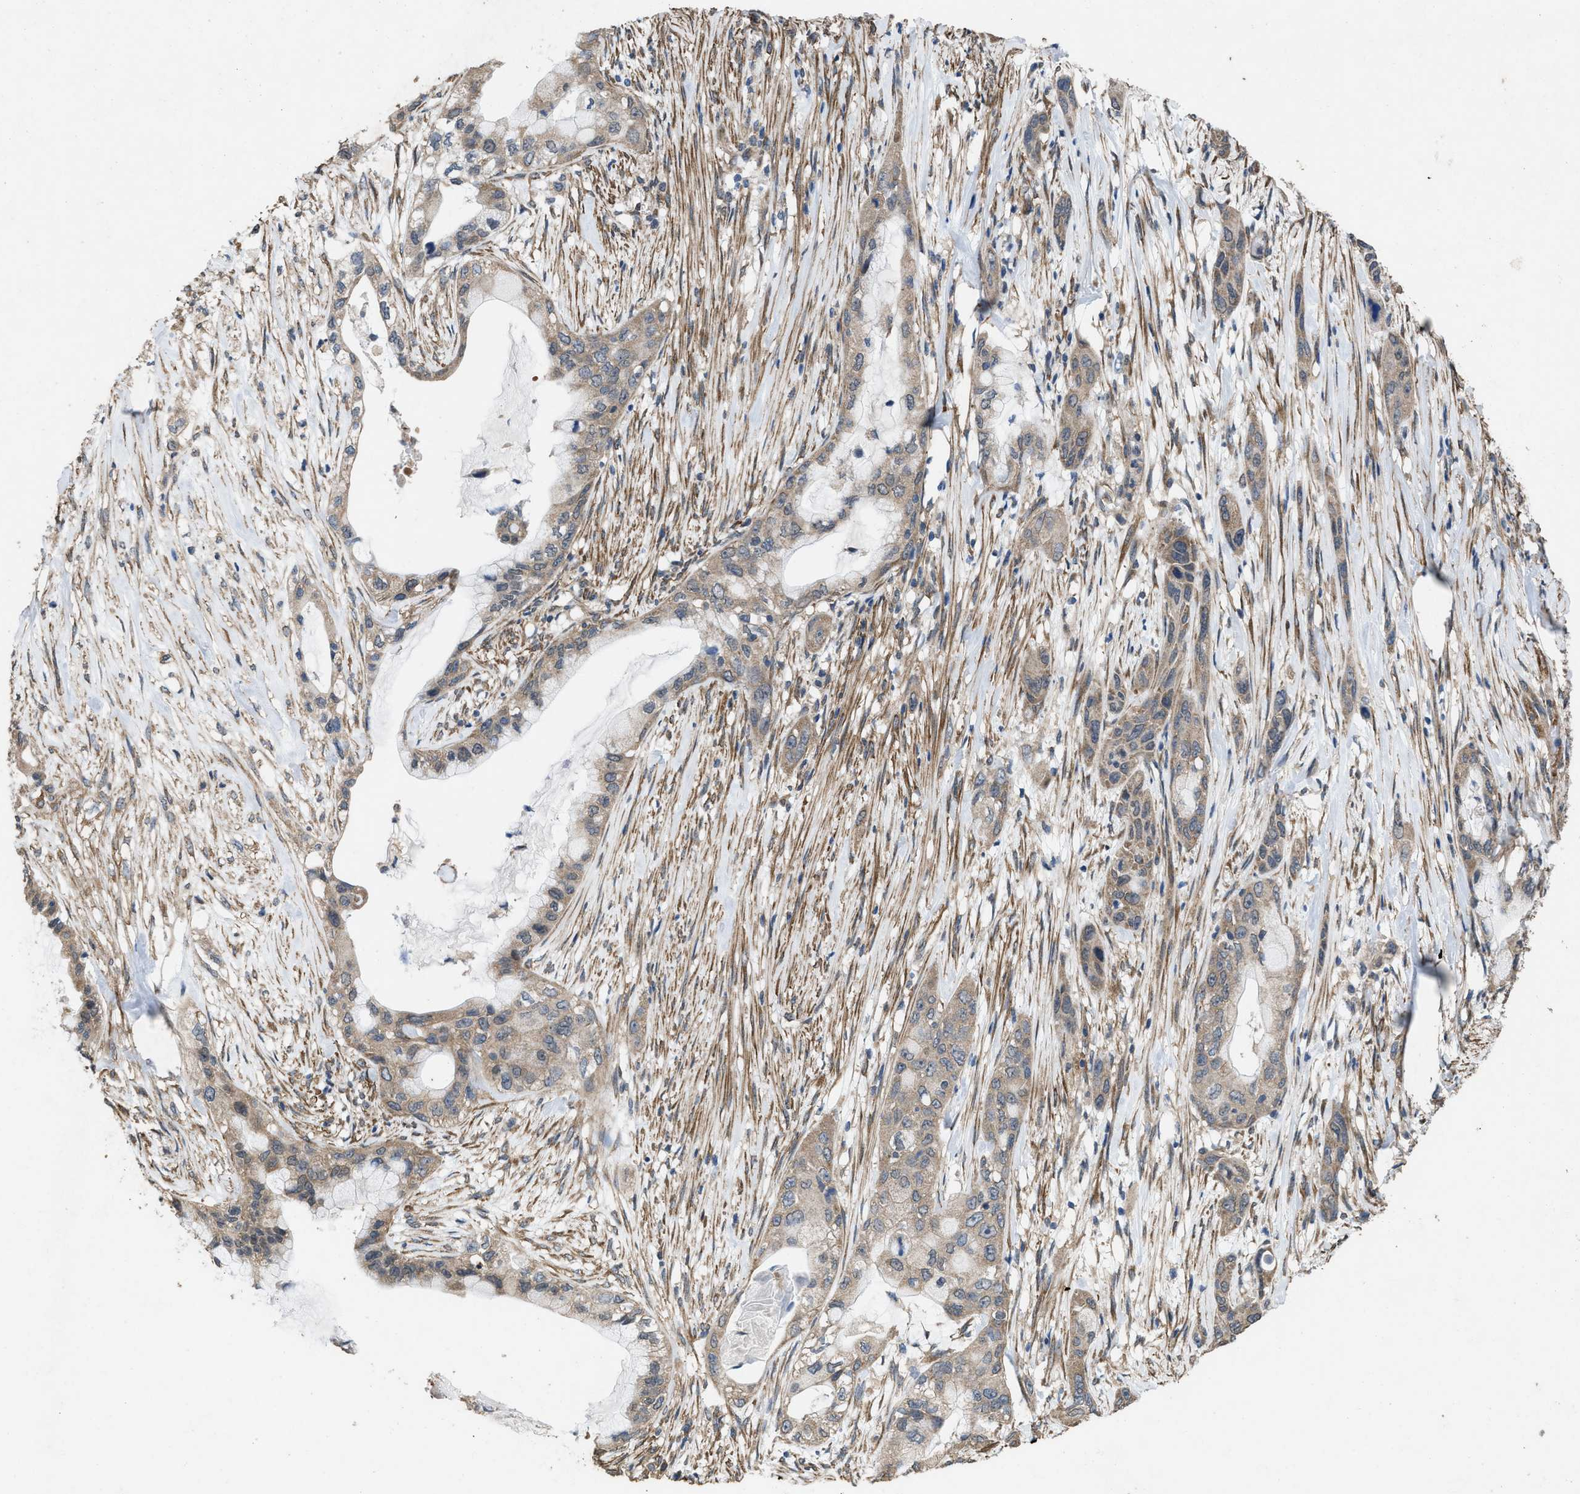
{"staining": {"intensity": "weak", "quantity": ">75%", "location": "cytoplasmic/membranous"}, "tissue": "pancreatic cancer", "cell_type": "Tumor cells", "image_type": "cancer", "snomed": [{"axis": "morphology", "description": "Adenocarcinoma, NOS"}, {"axis": "topography", "description": "Pancreas"}], "caption": "Weak cytoplasmic/membranous expression for a protein is identified in approximately >75% of tumor cells of adenocarcinoma (pancreatic) using immunohistochemistry.", "gene": "ARL6", "patient": {"sex": "male", "age": 53}}